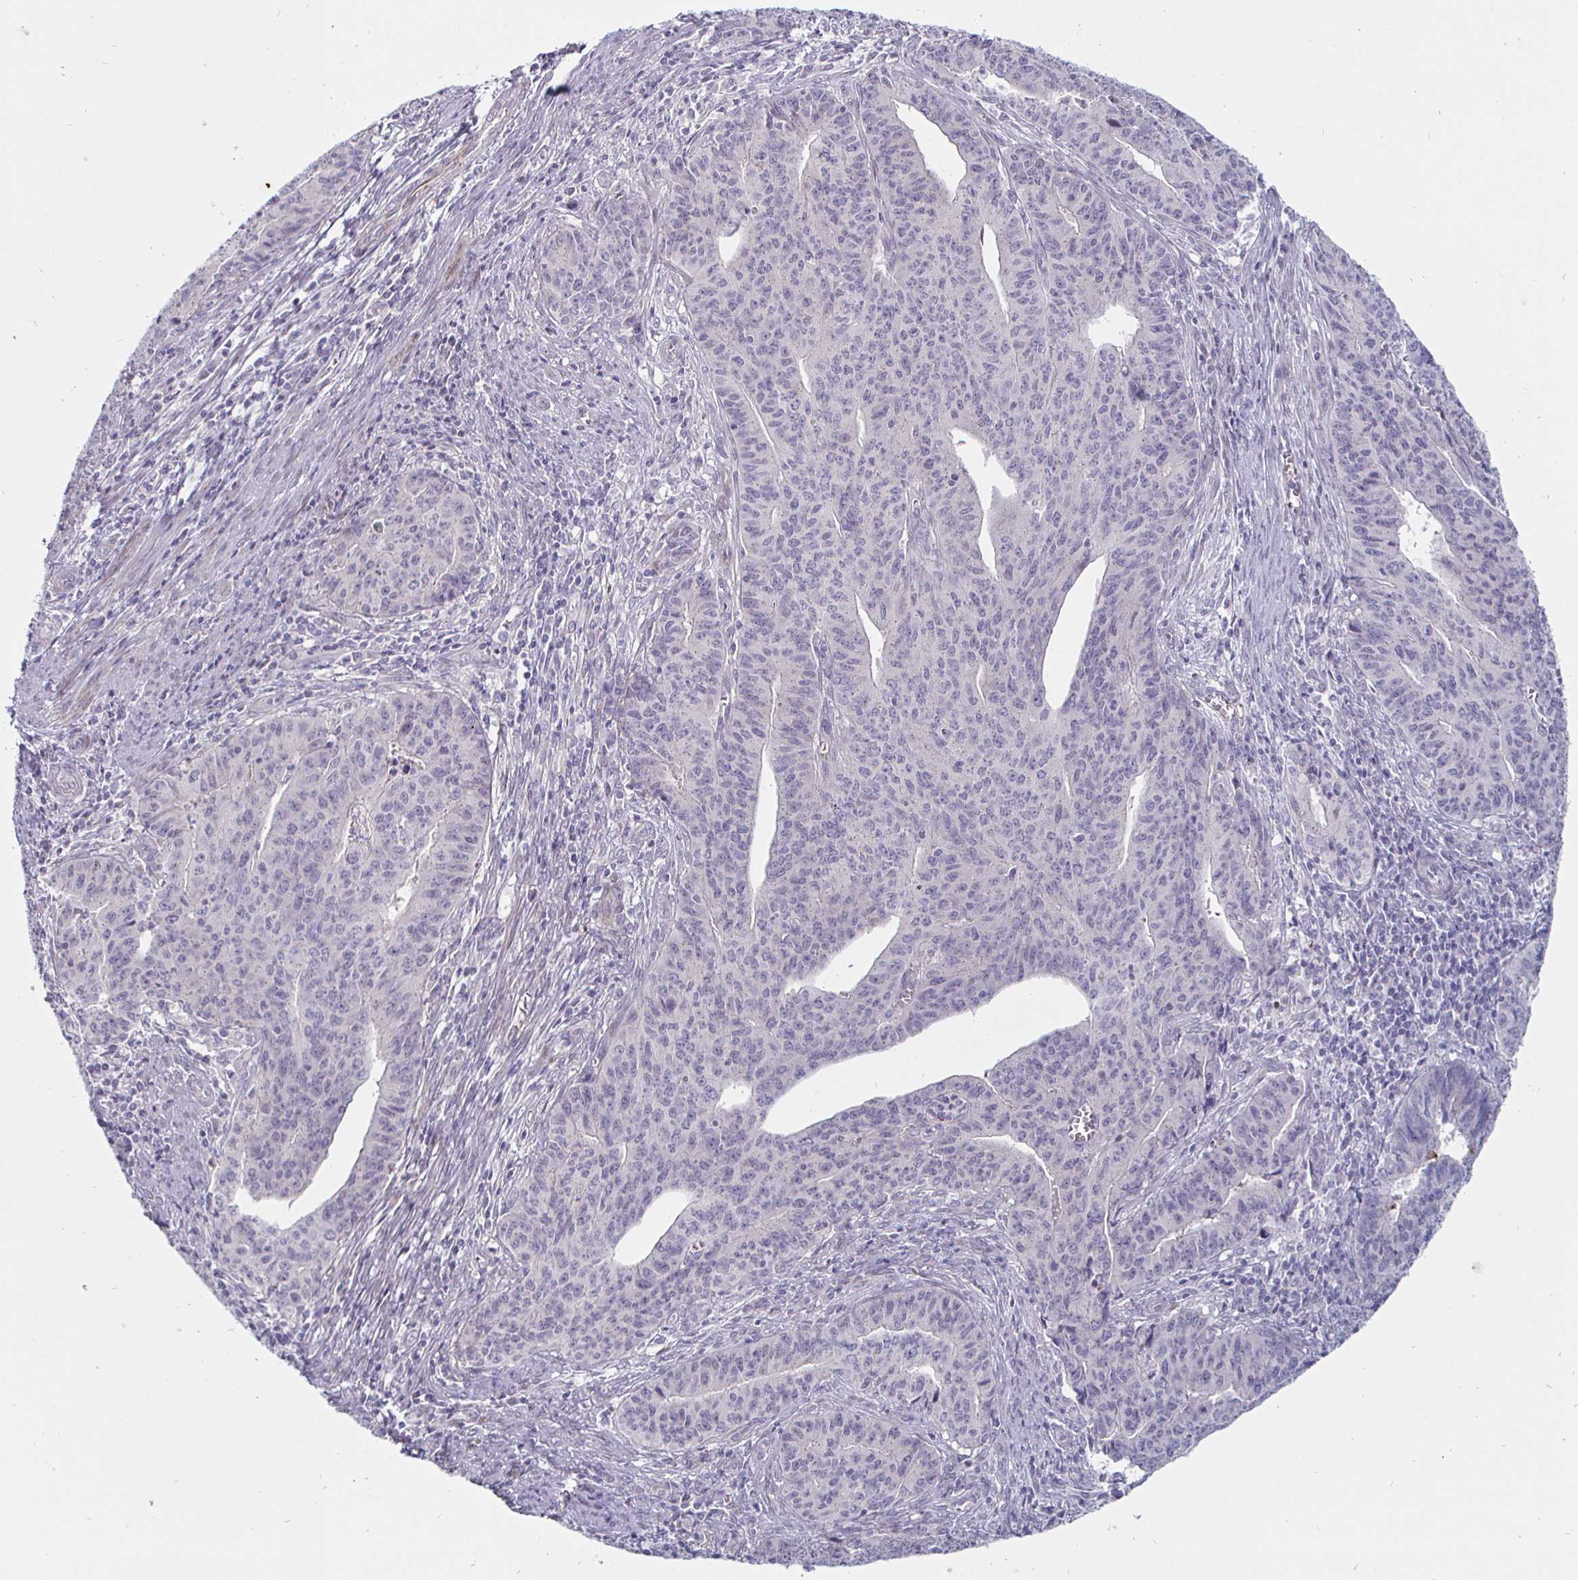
{"staining": {"intensity": "negative", "quantity": "none", "location": "none"}, "tissue": "endometrial cancer", "cell_type": "Tumor cells", "image_type": "cancer", "snomed": [{"axis": "morphology", "description": "Adenocarcinoma, NOS"}, {"axis": "topography", "description": "Endometrium"}], "caption": "DAB (3,3'-diaminobenzidine) immunohistochemical staining of endometrial adenocarcinoma exhibits no significant staining in tumor cells.", "gene": "DMRTB1", "patient": {"sex": "female", "age": 59}}